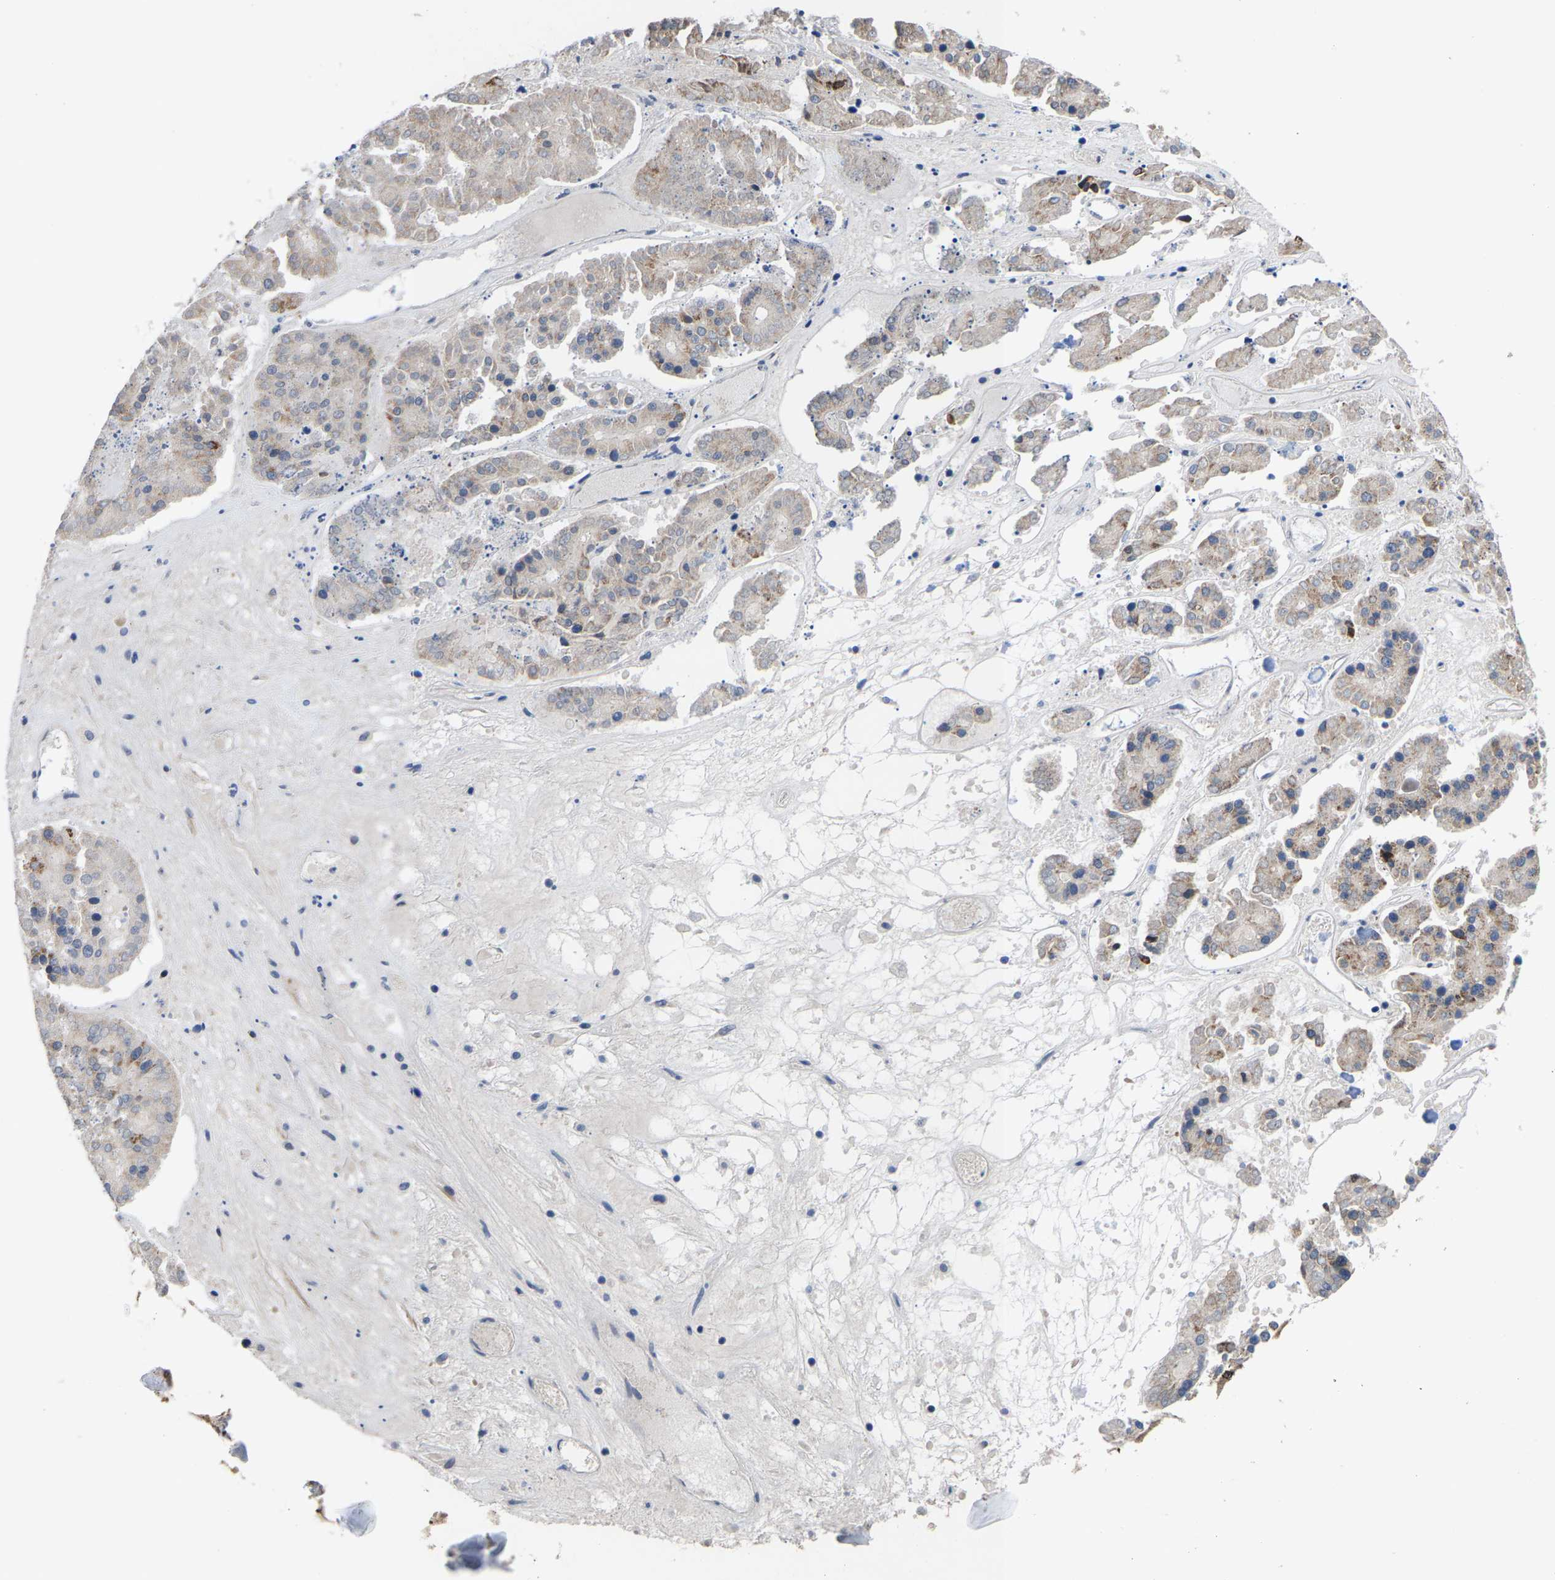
{"staining": {"intensity": "weak", "quantity": "<25%", "location": "cytoplasmic/membranous"}, "tissue": "pancreatic cancer", "cell_type": "Tumor cells", "image_type": "cancer", "snomed": [{"axis": "morphology", "description": "Adenocarcinoma, NOS"}, {"axis": "topography", "description": "Pancreas"}], "caption": "Photomicrograph shows no protein positivity in tumor cells of pancreatic cancer (adenocarcinoma) tissue.", "gene": "TDRKH", "patient": {"sex": "male", "age": 50}}